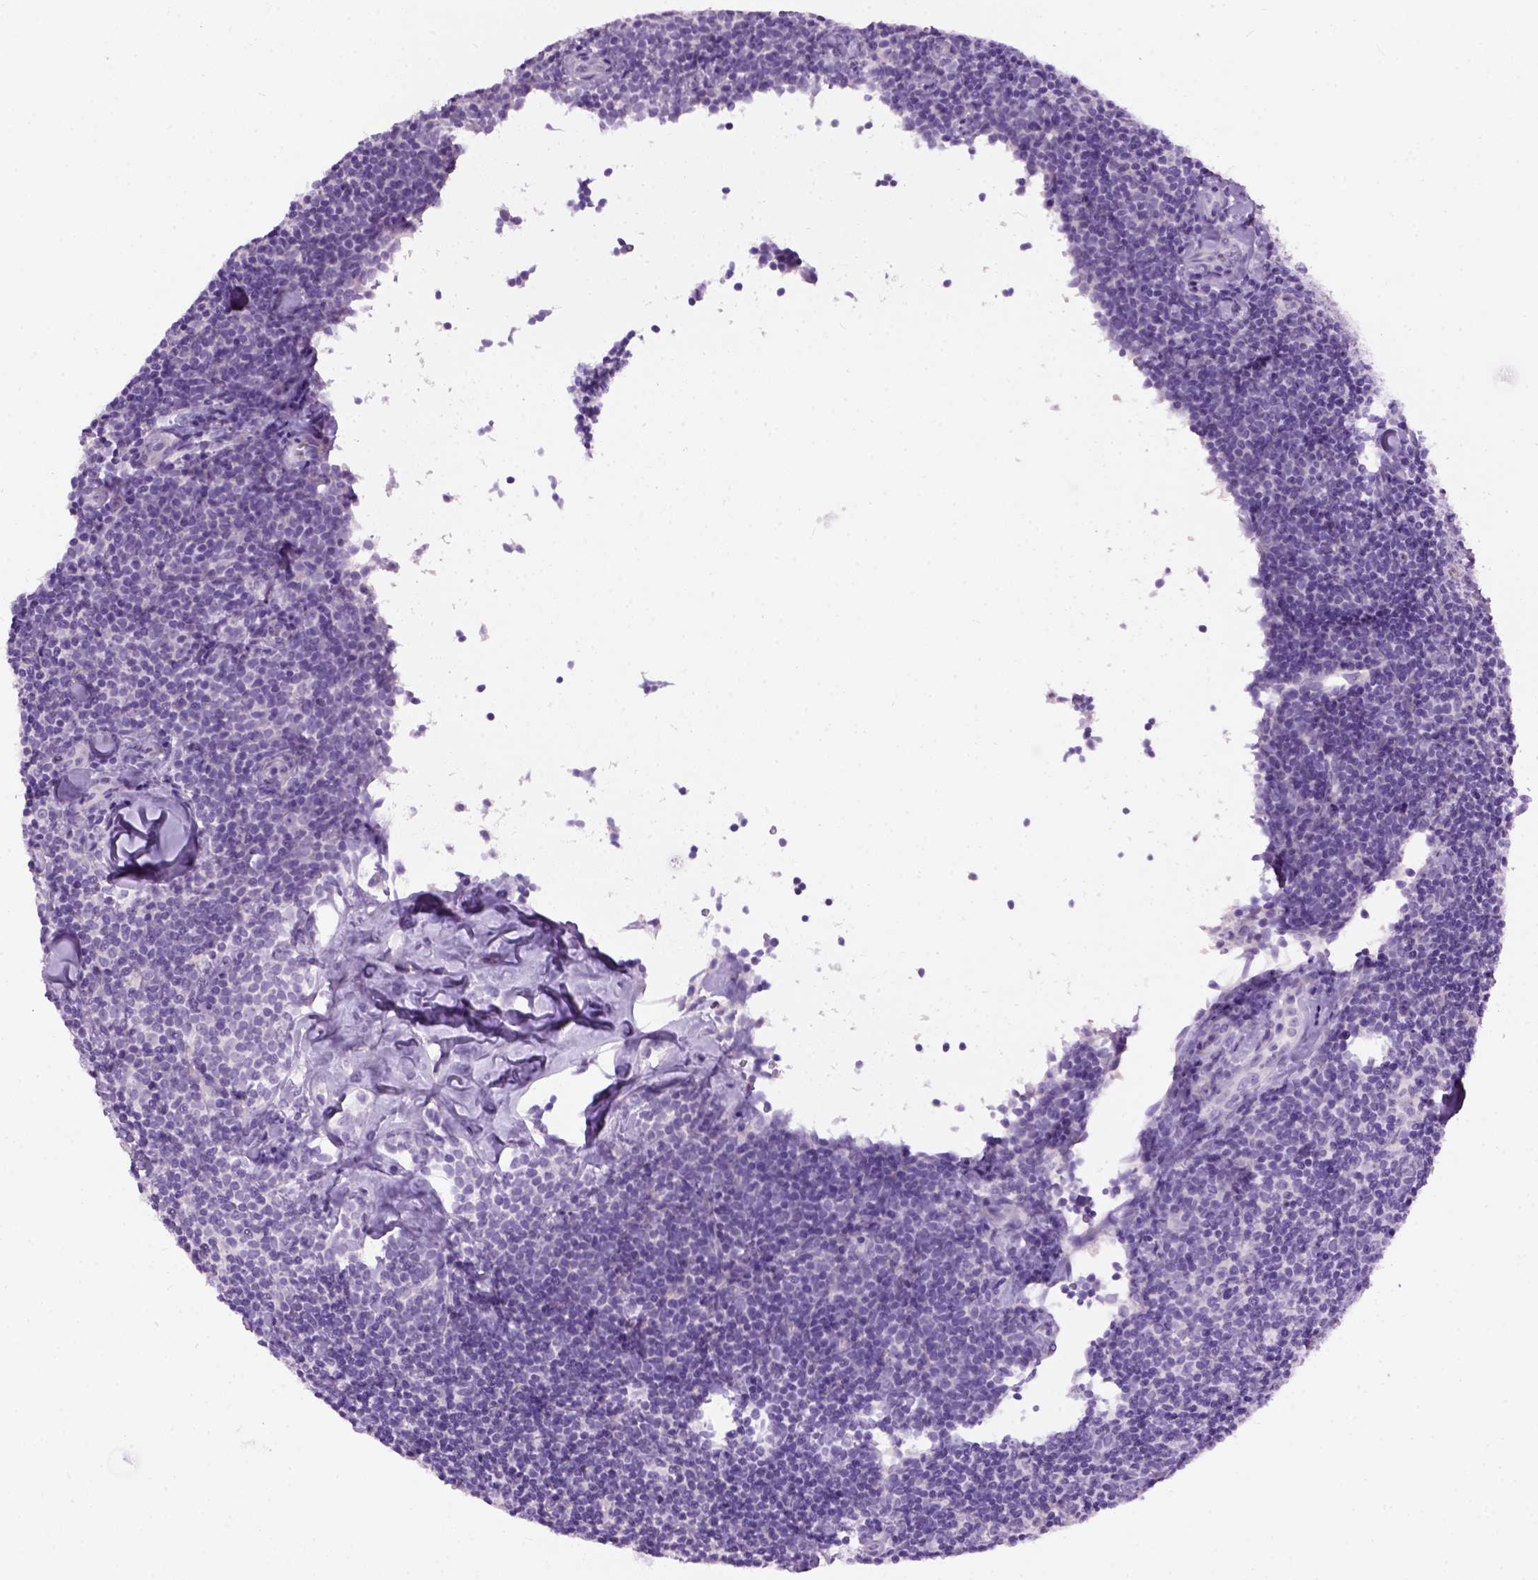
{"staining": {"intensity": "negative", "quantity": "none", "location": "none"}, "tissue": "lymphoma", "cell_type": "Tumor cells", "image_type": "cancer", "snomed": [{"axis": "morphology", "description": "Malignant lymphoma, non-Hodgkin's type, Low grade"}, {"axis": "topography", "description": "Lymph node"}], "caption": "Immunohistochemistry of malignant lymphoma, non-Hodgkin's type (low-grade) exhibits no positivity in tumor cells.", "gene": "GABRB2", "patient": {"sex": "female", "age": 56}}